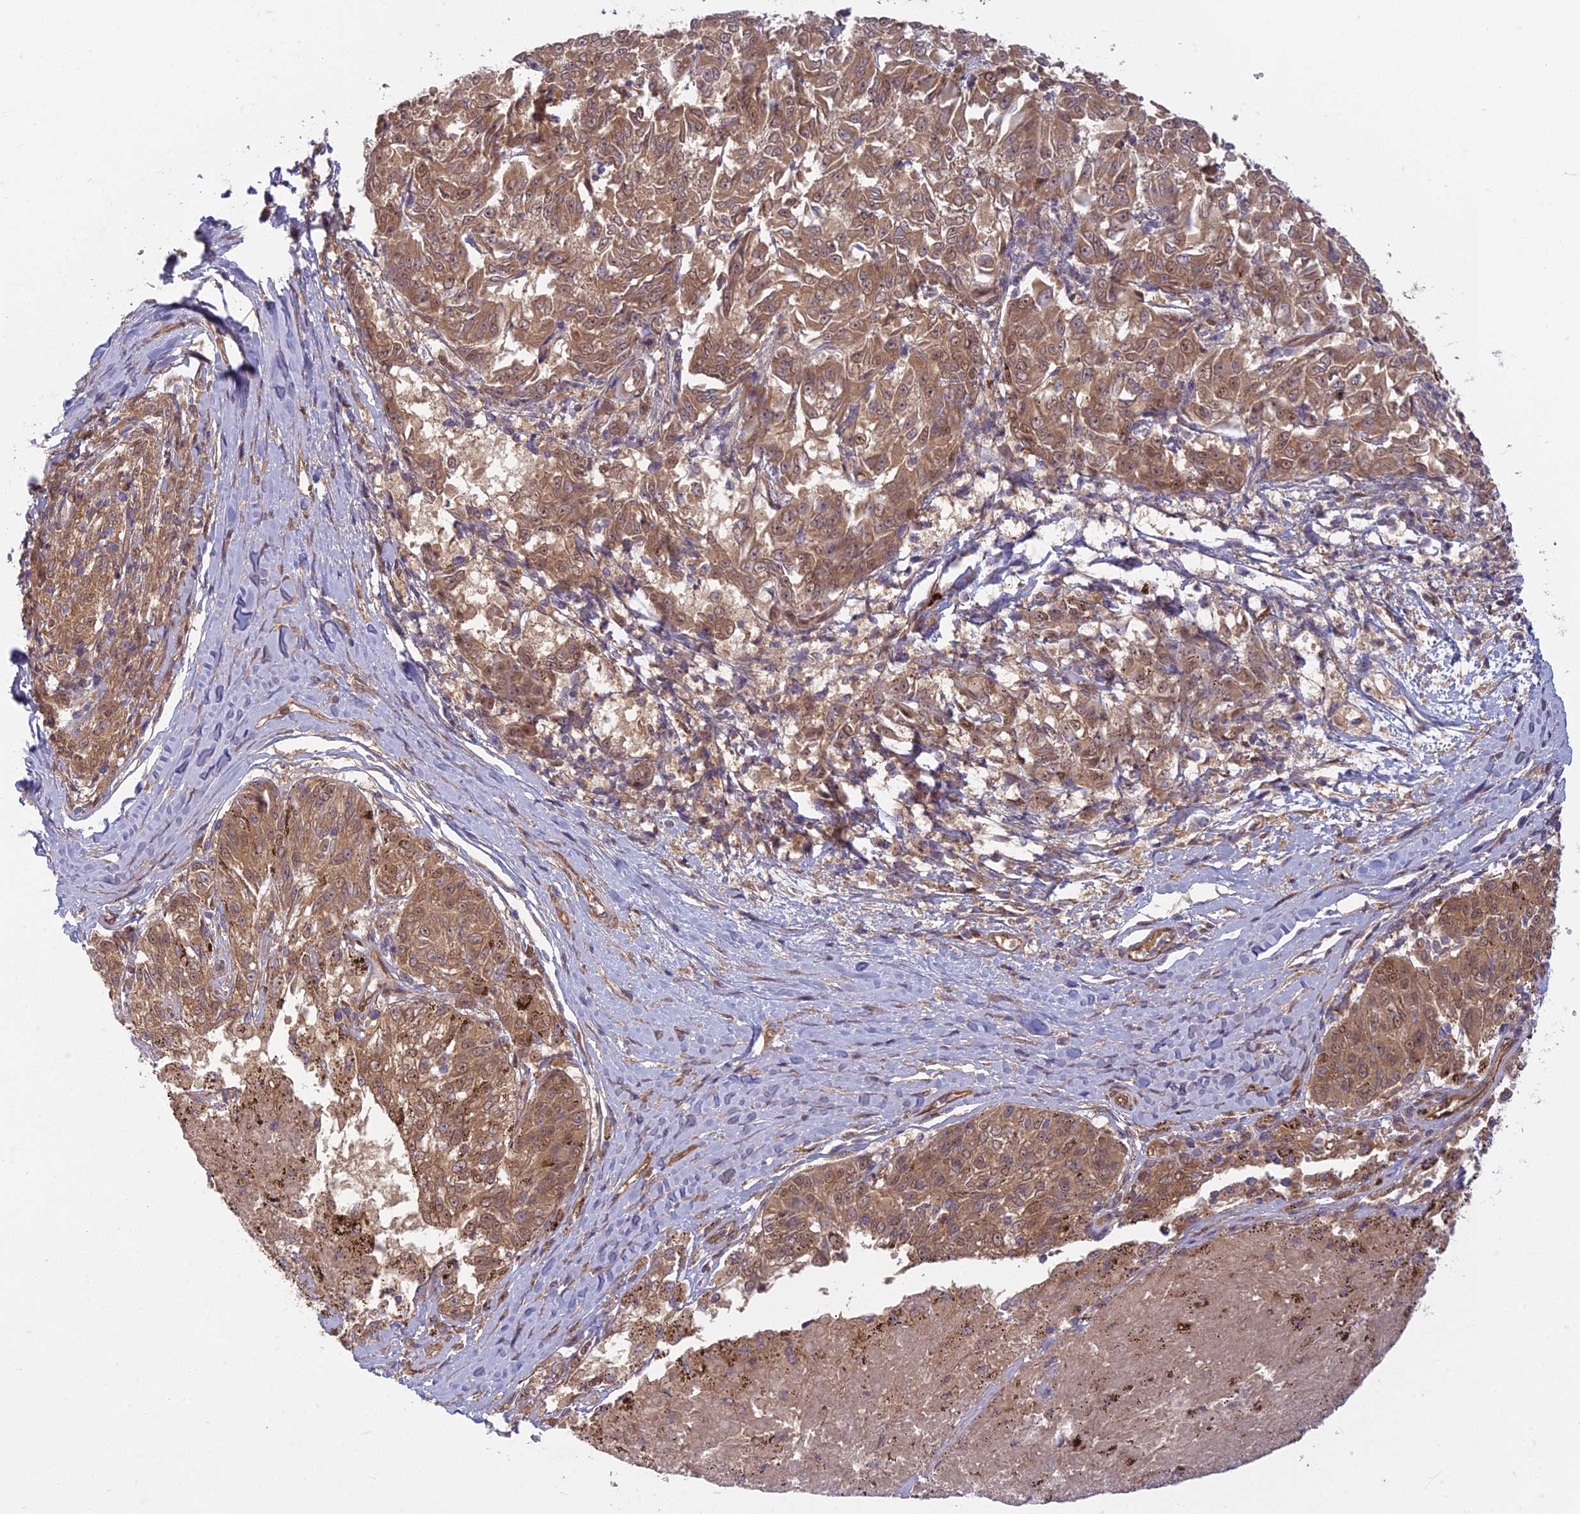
{"staining": {"intensity": "moderate", "quantity": ">75%", "location": "cytoplasmic/membranous"}, "tissue": "melanoma", "cell_type": "Tumor cells", "image_type": "cancer", "snomed": [{"axis": "morphology", "description": "Malignant melanoma, NOS"}, {"axis": "topography", "description": "Skin"}], "caption": "This micrograph shows immunohistochemistry (IHC) staining of malignant melanoma, with medium moderate cytoplasmic/membranous positivity in about >75% of tumor cells.", "gene": "TCF25", "patient": {"sex": "female", "age": 72}}